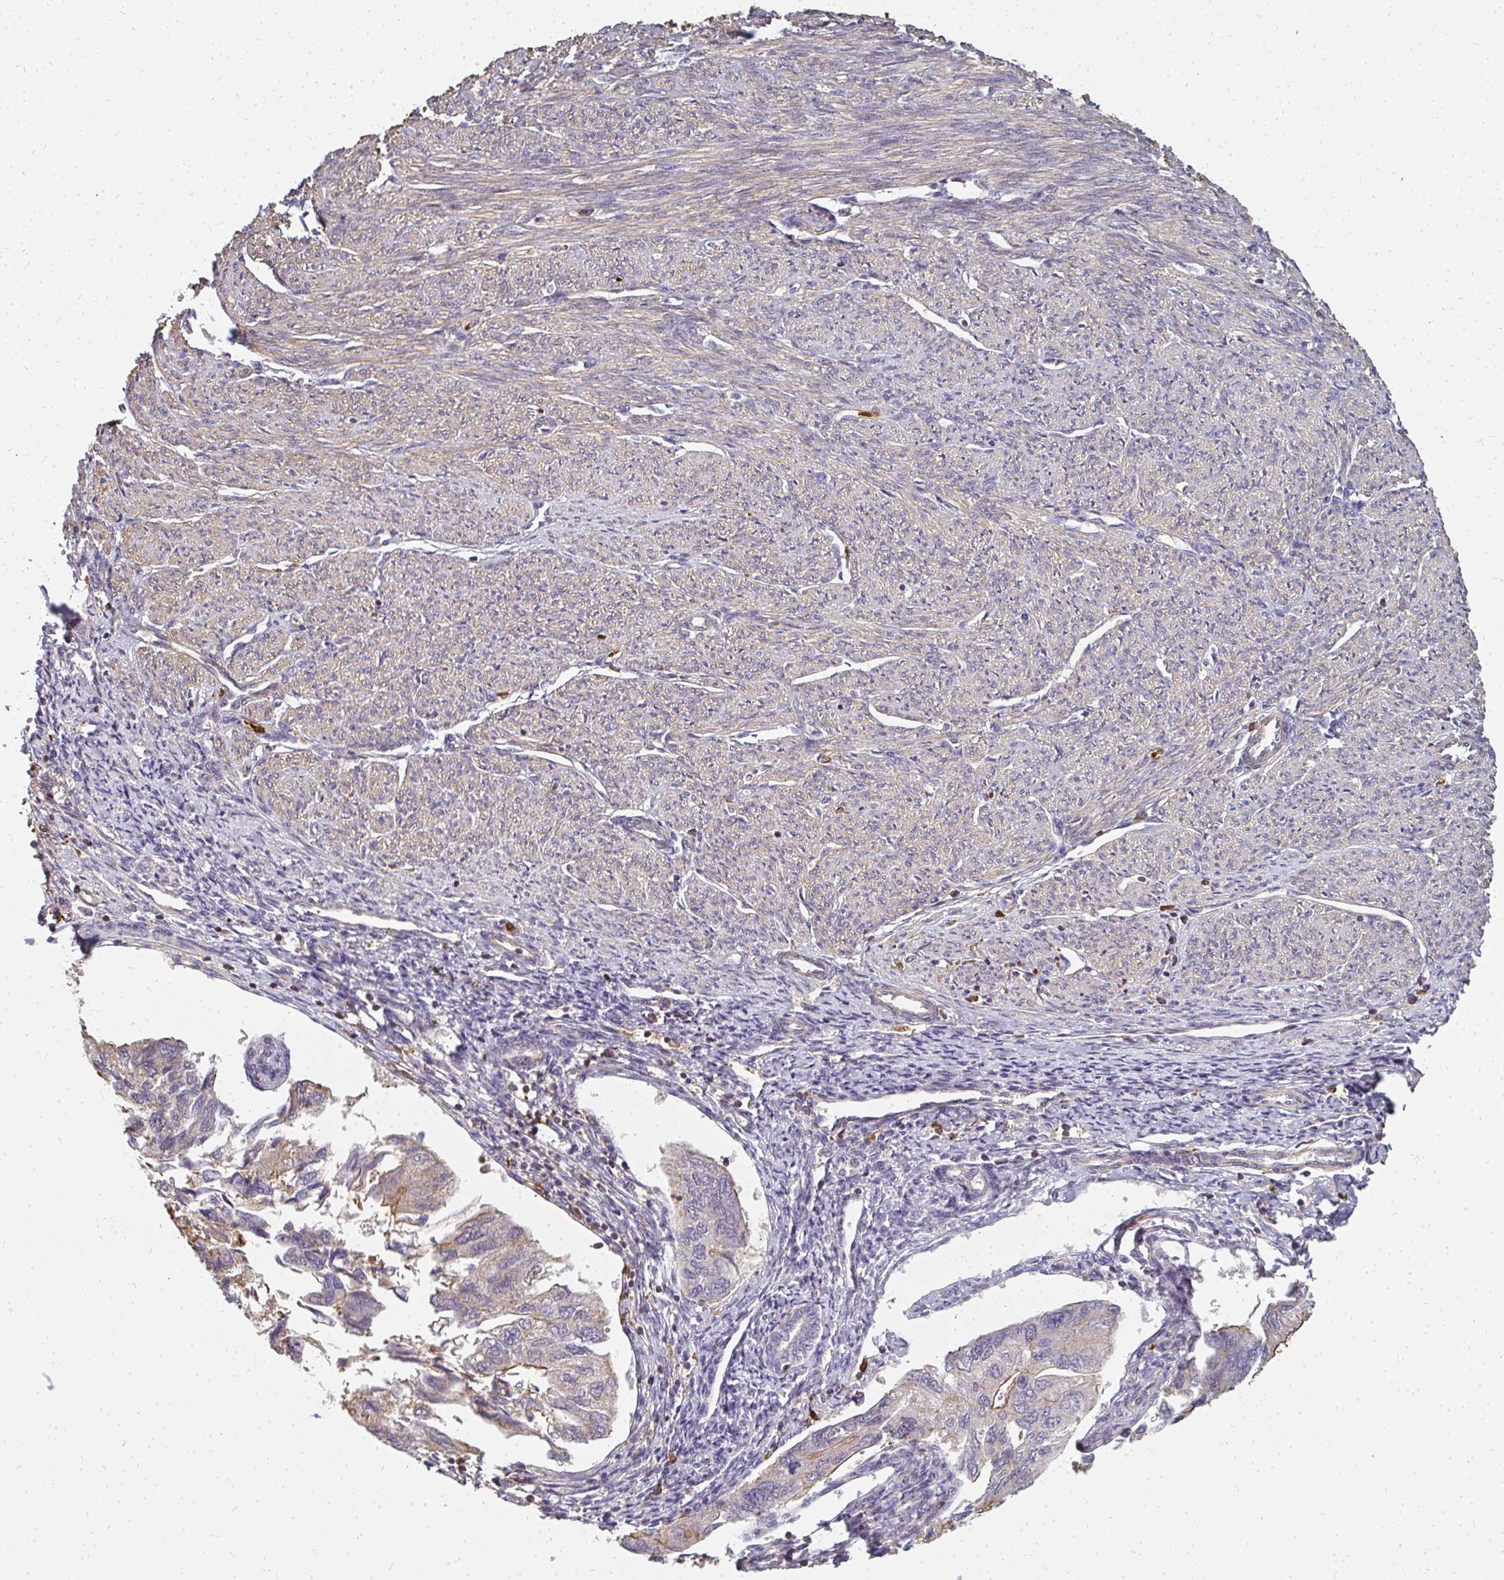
{"staining": {"intensity": "moderate", "quantity": "<25%", "location": "cytoplasmic/membranous"}, "tissue": "endometrial cancer", "cell_type": "Tumor cells", "image_type": "cancer", "snomed": [{"axis": "morphology", "description": "Carcinoma, NOS"}, {"axis": "topography", "description": "Uterus"}], "caption": "Immunohistochemical staining of human carcinoma (endometrial) exhibits moderate cytoplasmic/membranous protein expression in about <25% of tumor cells.", "gene": "CNTRL", "patient": {"sex": "female", "age": 76}}